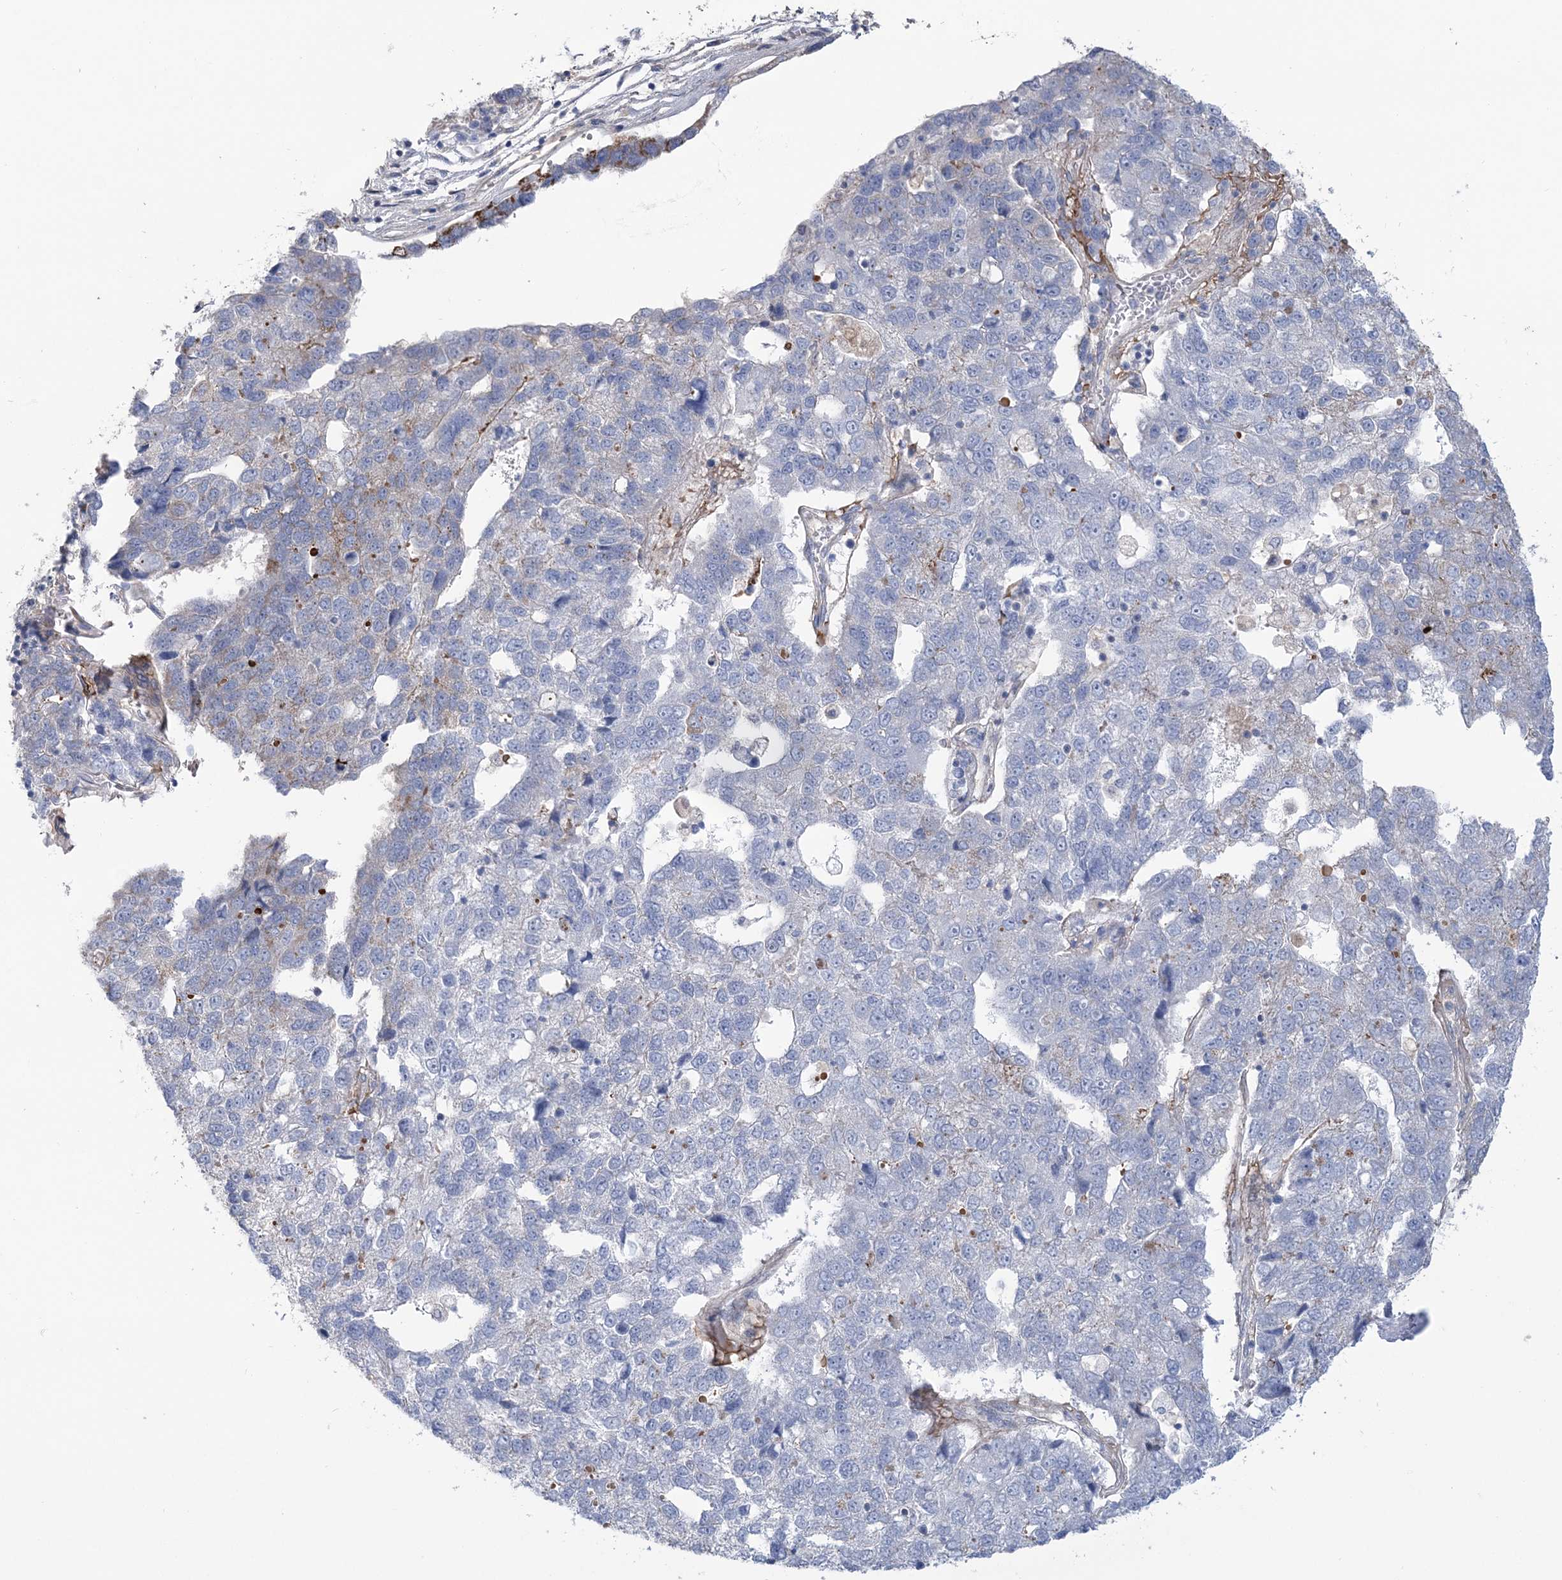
{"staining": {"intensity": "negative", "quantity": "none", "location": "none"}, "tissue": "pancreatic cancer", "cell_type": "Tumor cells", "image_type": "cancer", "snomed": [{"axis": "morphology", "description": "Adenocarcinoma, NOS"}, {"axis": "topography", "description": "Pancreas"}], "caption": "This is a photomicrograph of immunohistochemistry (IHC) staining of pancreatic adenocarcinoma, which shows no staining in tumor cells.", "gene": "RAB11FIP5", "patient": {"sex": "female", "age": 61}}